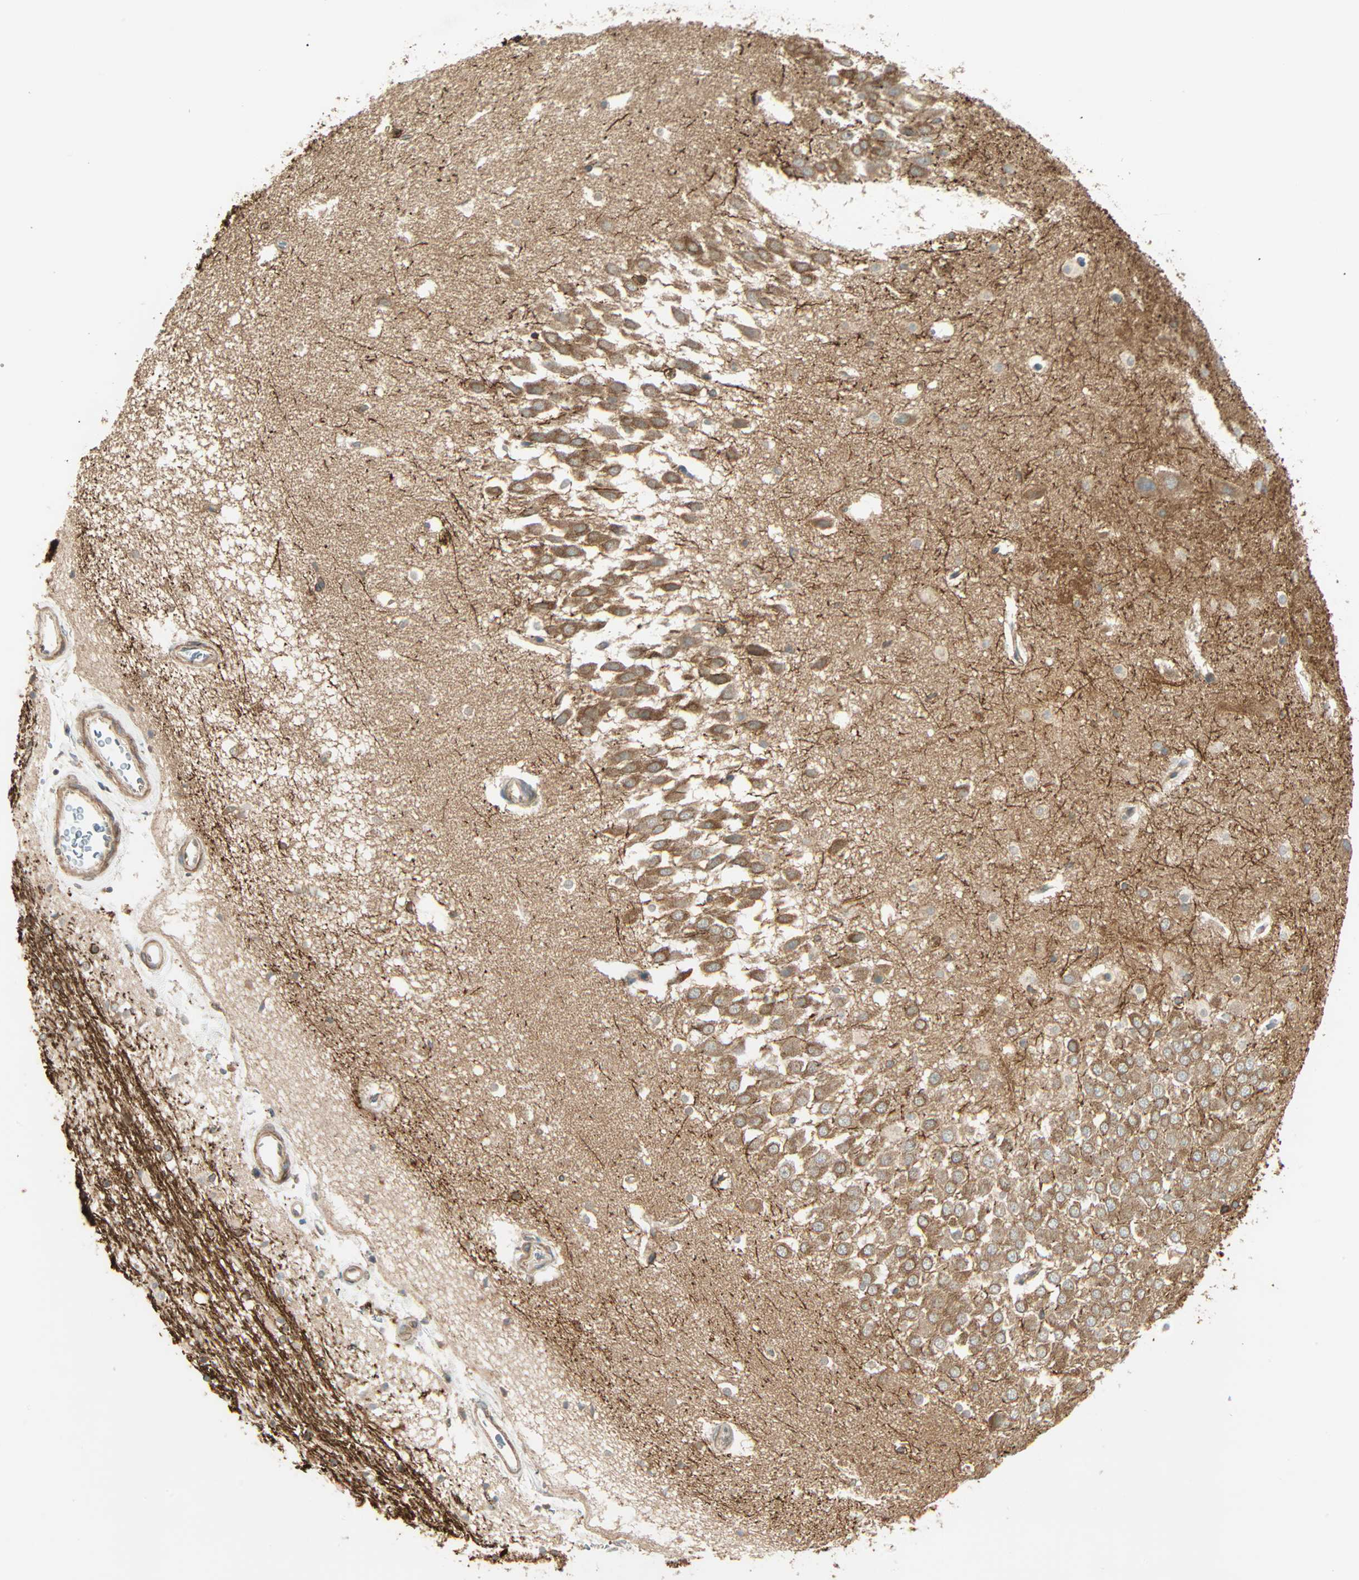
{"staining": {"intensity": "moderate", "quantity": ">75%", "location": "cytoplasmic/membranous"}, "tissue": "hippocampus", "cell_type": "Glial cells", "image_type": "normal", "snomed": [{"axis": "morphology", "description": "Normal tissue, NOS"}, {"axis": "topography", "description": "Hippocampus"}], "caption": "Benign hippocampus shows moderate cytoplasmic/membranous positivity in about >75% of glial cells, visualized by immunohistochemistry.", "gene": "PNPLA6", "patient": {"sex": "male", "age": 45}}